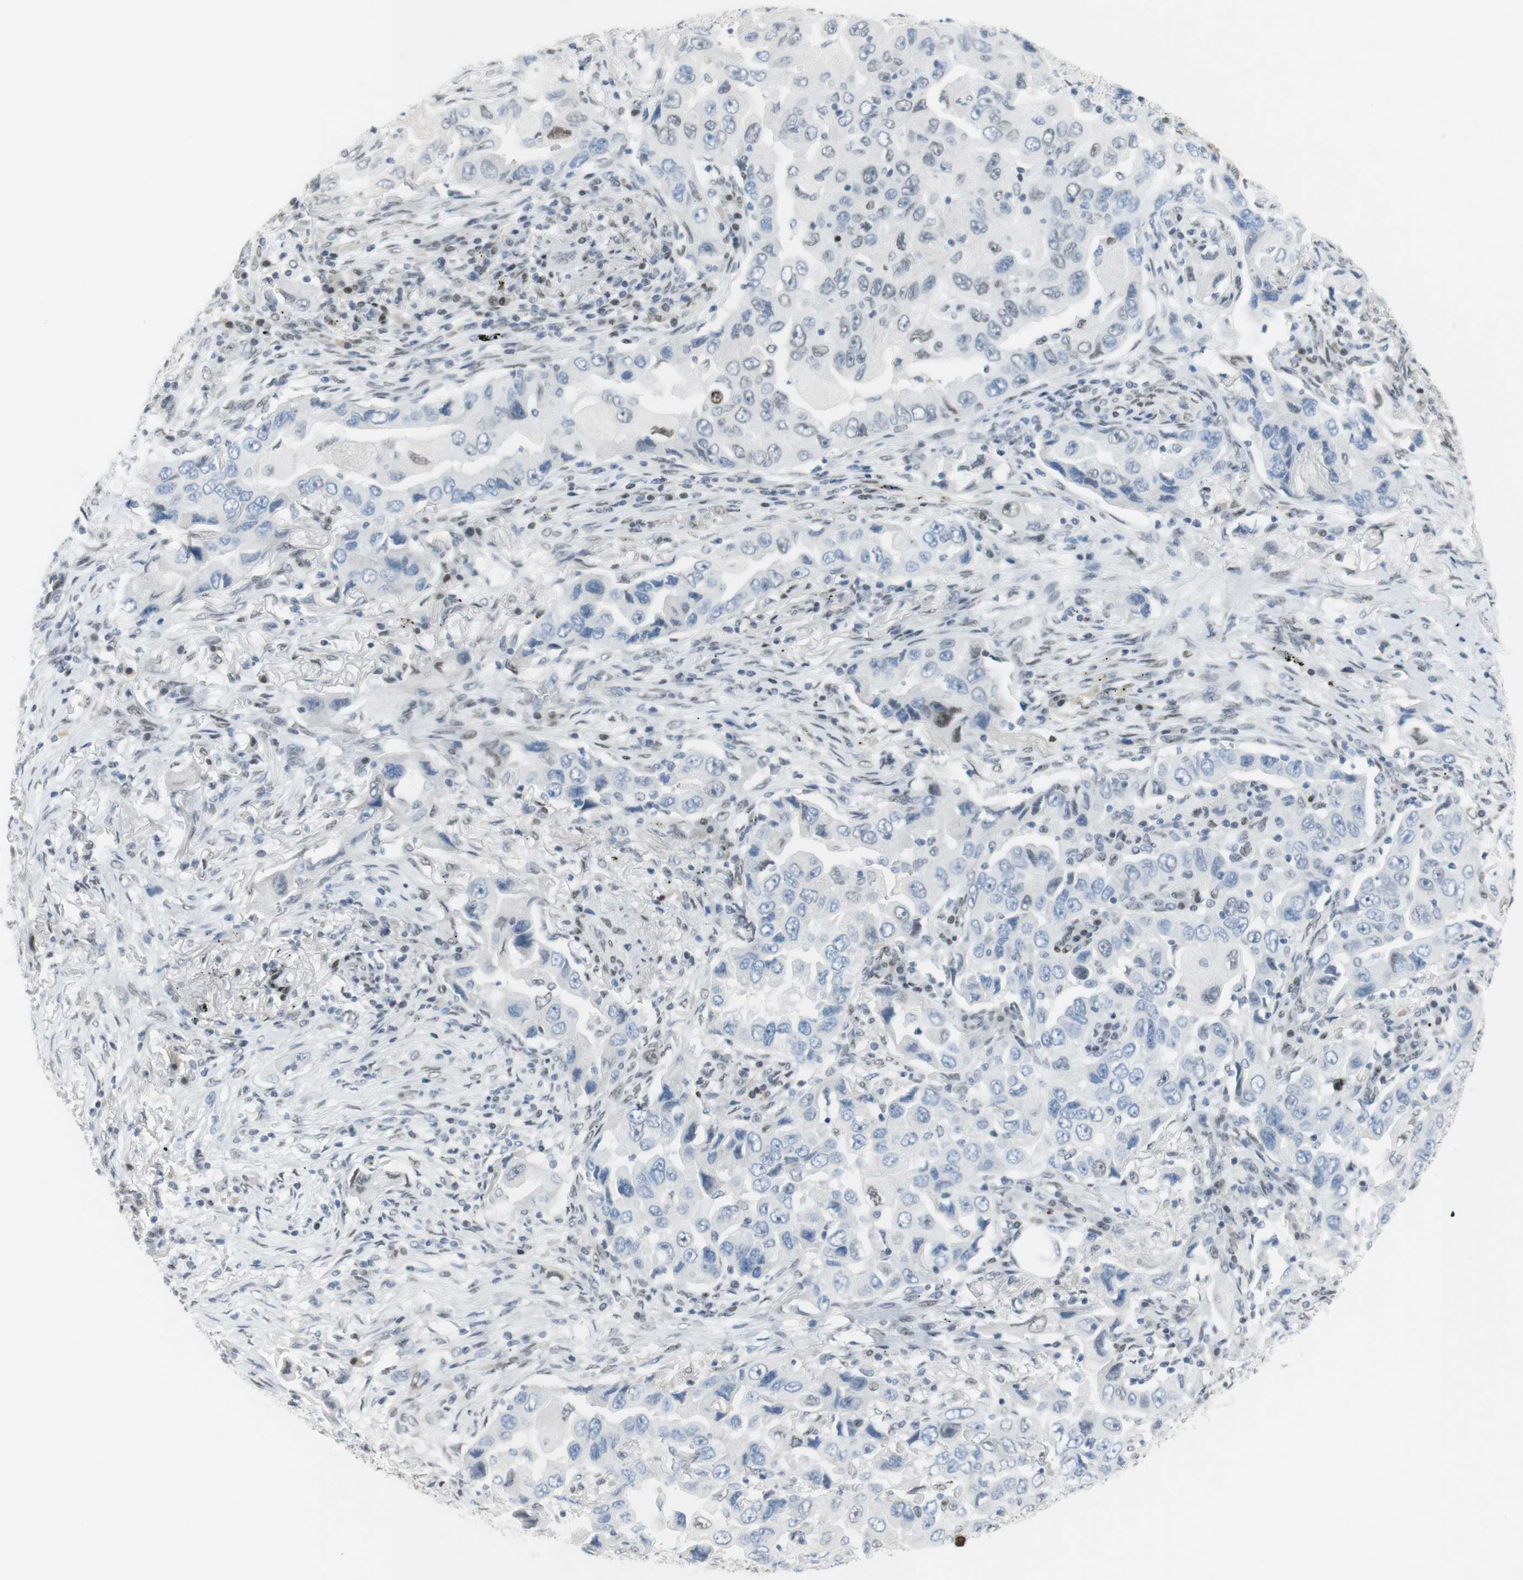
{"staining": {"intensity": "negative", "quantity": "none", "location": "none"}, "tissue": "lung cancer", "cell_type": "Tumor cells", "image_type": "cancer", "snomed": [{"axis": "morphology", "description": "Adenocarcinoma, NOS"}, {"axis": "topography", "description": "Lung"}], "caption": "This photomicrograph is of lung cancer (adenocarcinoma) stained with immunohistochemistry (IHC) to label a protein in brown with the nuclei are counter-stained blue. There is no positivity in tumor cells.", "gene": "BMI1", "patient": {"sex": "female", "age": 65}}